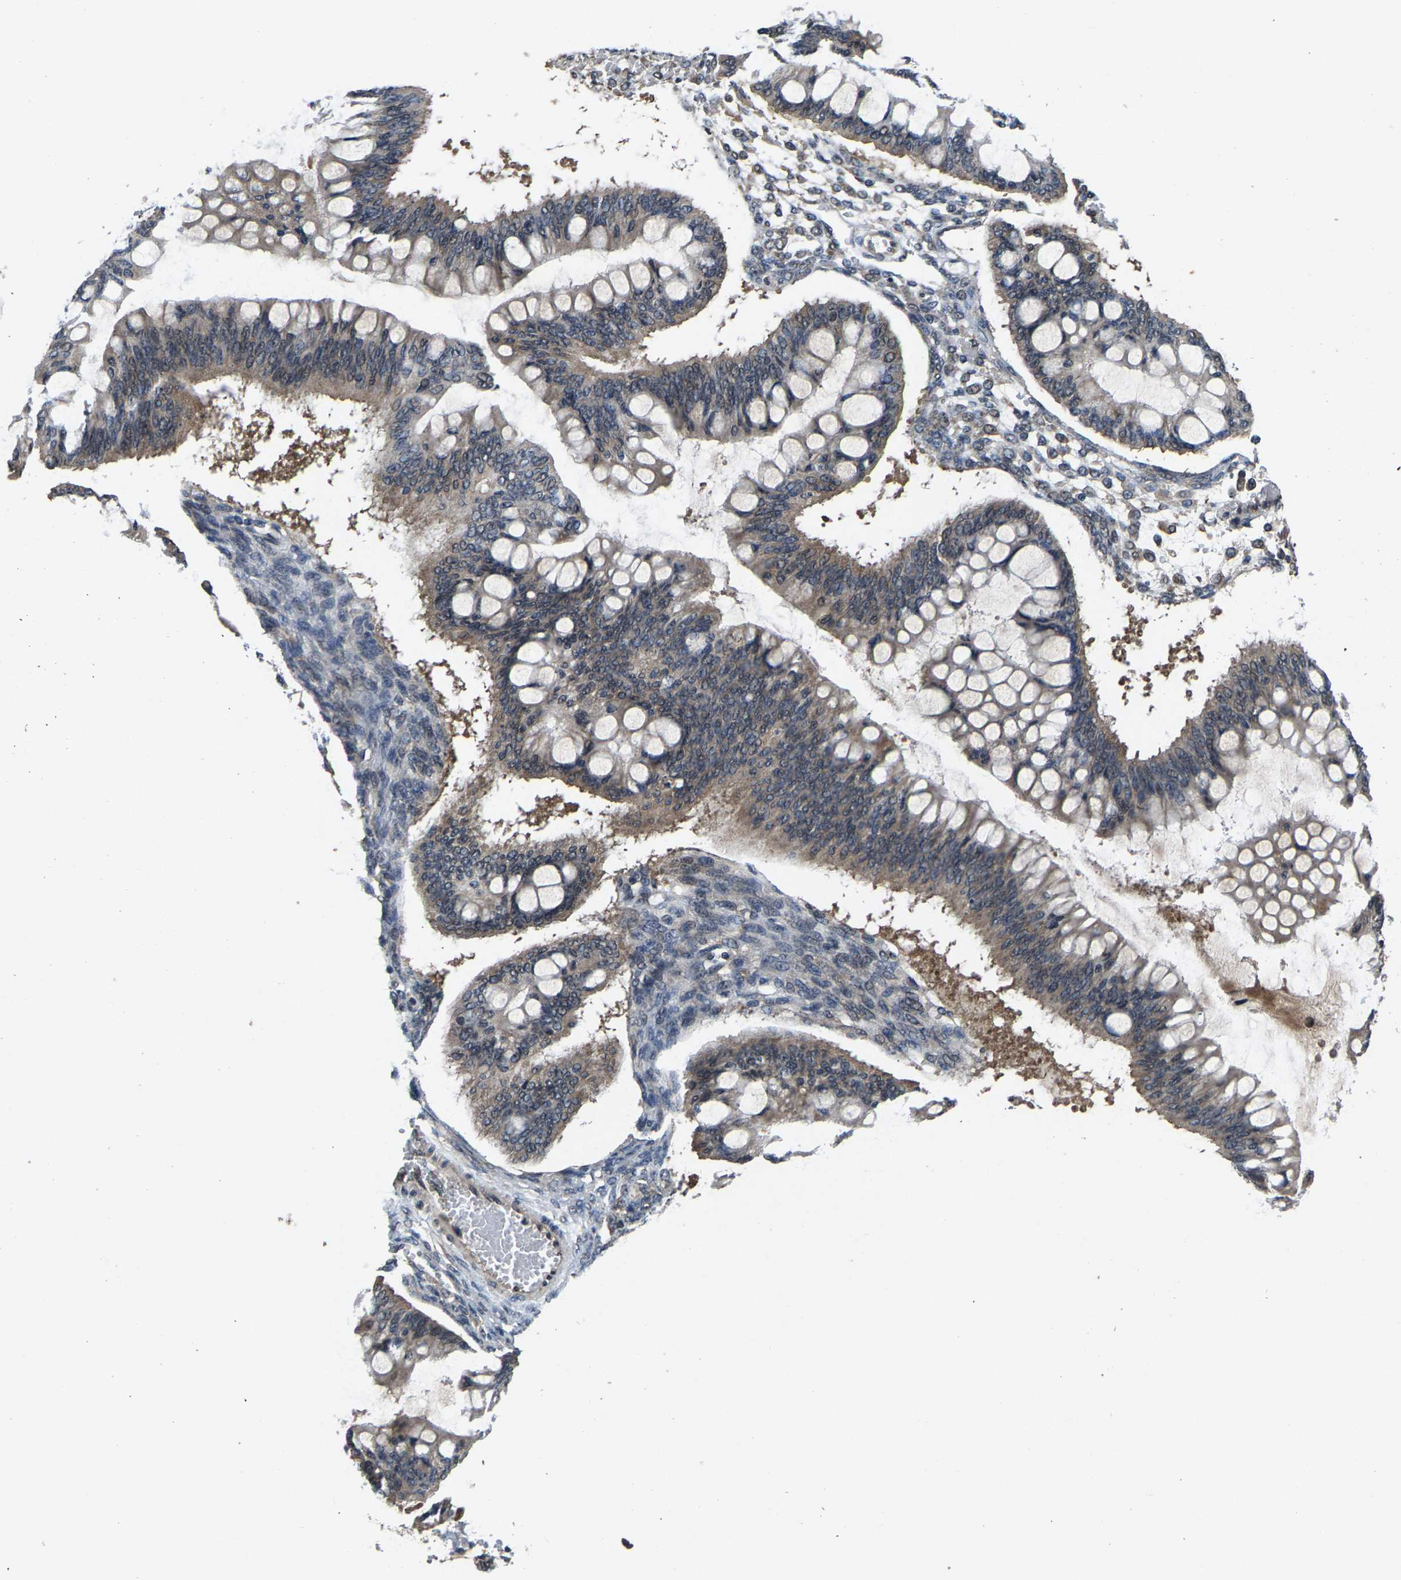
{"staining": {"intensity": "weak", "quantity": ">75%", "location": "cytoplasmic/membranous"}, "tissue": "ovarian cancer", "cell_type": "Tumor cells", "image_type": "cancer", "snomed": [{"axis": "morphology", "description": "Cystadenocarcinoma, mucinous, NOS"}, {"axis": "topography", "description": "Ovary"}], "caption": "IHC photomicrograph of neoplastic tissue: ovarian mucinous cystadenocarcinoma stained using immunohistochemistry displays low levels of weak protein expression localized specifically in the cytoplasmic/membranous of tumor cells, appearing as a cytoplasmic/membranous brown color.", "gene": "HUWE1", "patient": {"sex": "female", "age": 73}}